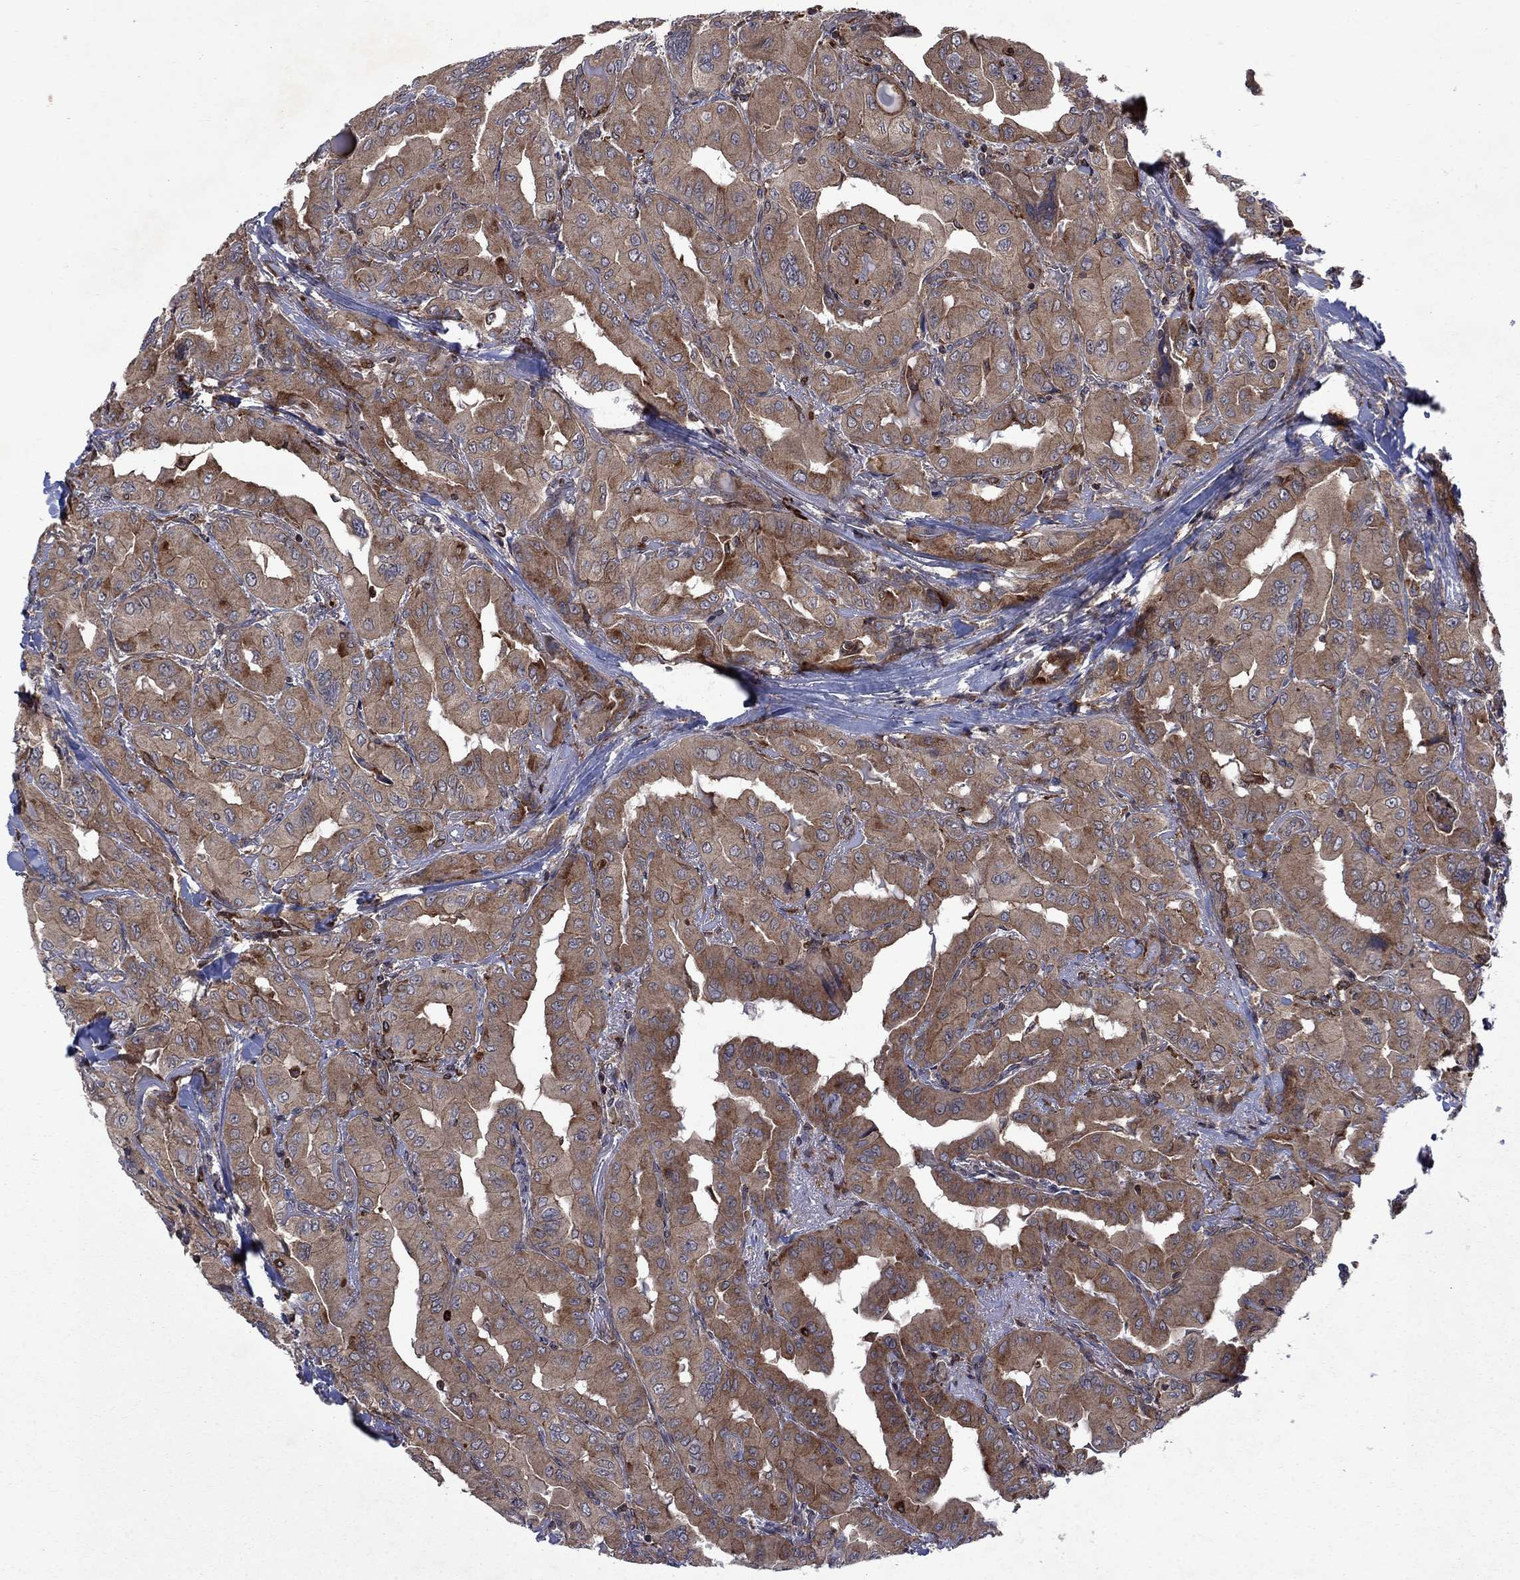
{"staining": {"intensity": "moderate", "quantity": ">75%", "location": "cytoplasmic/membranous"}, "tissue": "thyroid cancer", "cell_type": "Tumor cells", "image_type": "cancer", "snomed": [{"axis": "morphology", "description": "Normal tissue, NOS"}, {"axis": "morphology", "description": "Papillary adenocarcinoma, NOS"}, {"axis": "topography", "description": "Thyroid gland"}], "caption": "IHC staining of papillary adenocarcinoma (thyroid), which demonstrates medium levels of moderate cytoplasmic/membranous positivity in about >75% of tumor cells indicating moderate cytoplasmic/membranous protein expression. The staining was performed using DAB (3,3'-diaminobenzidine) (brown) for protein detection and nuclei were counterstained in hematoxylin (blue).", "gene": "TMEM33", "patient": {"sex": "female", "age": 66}}